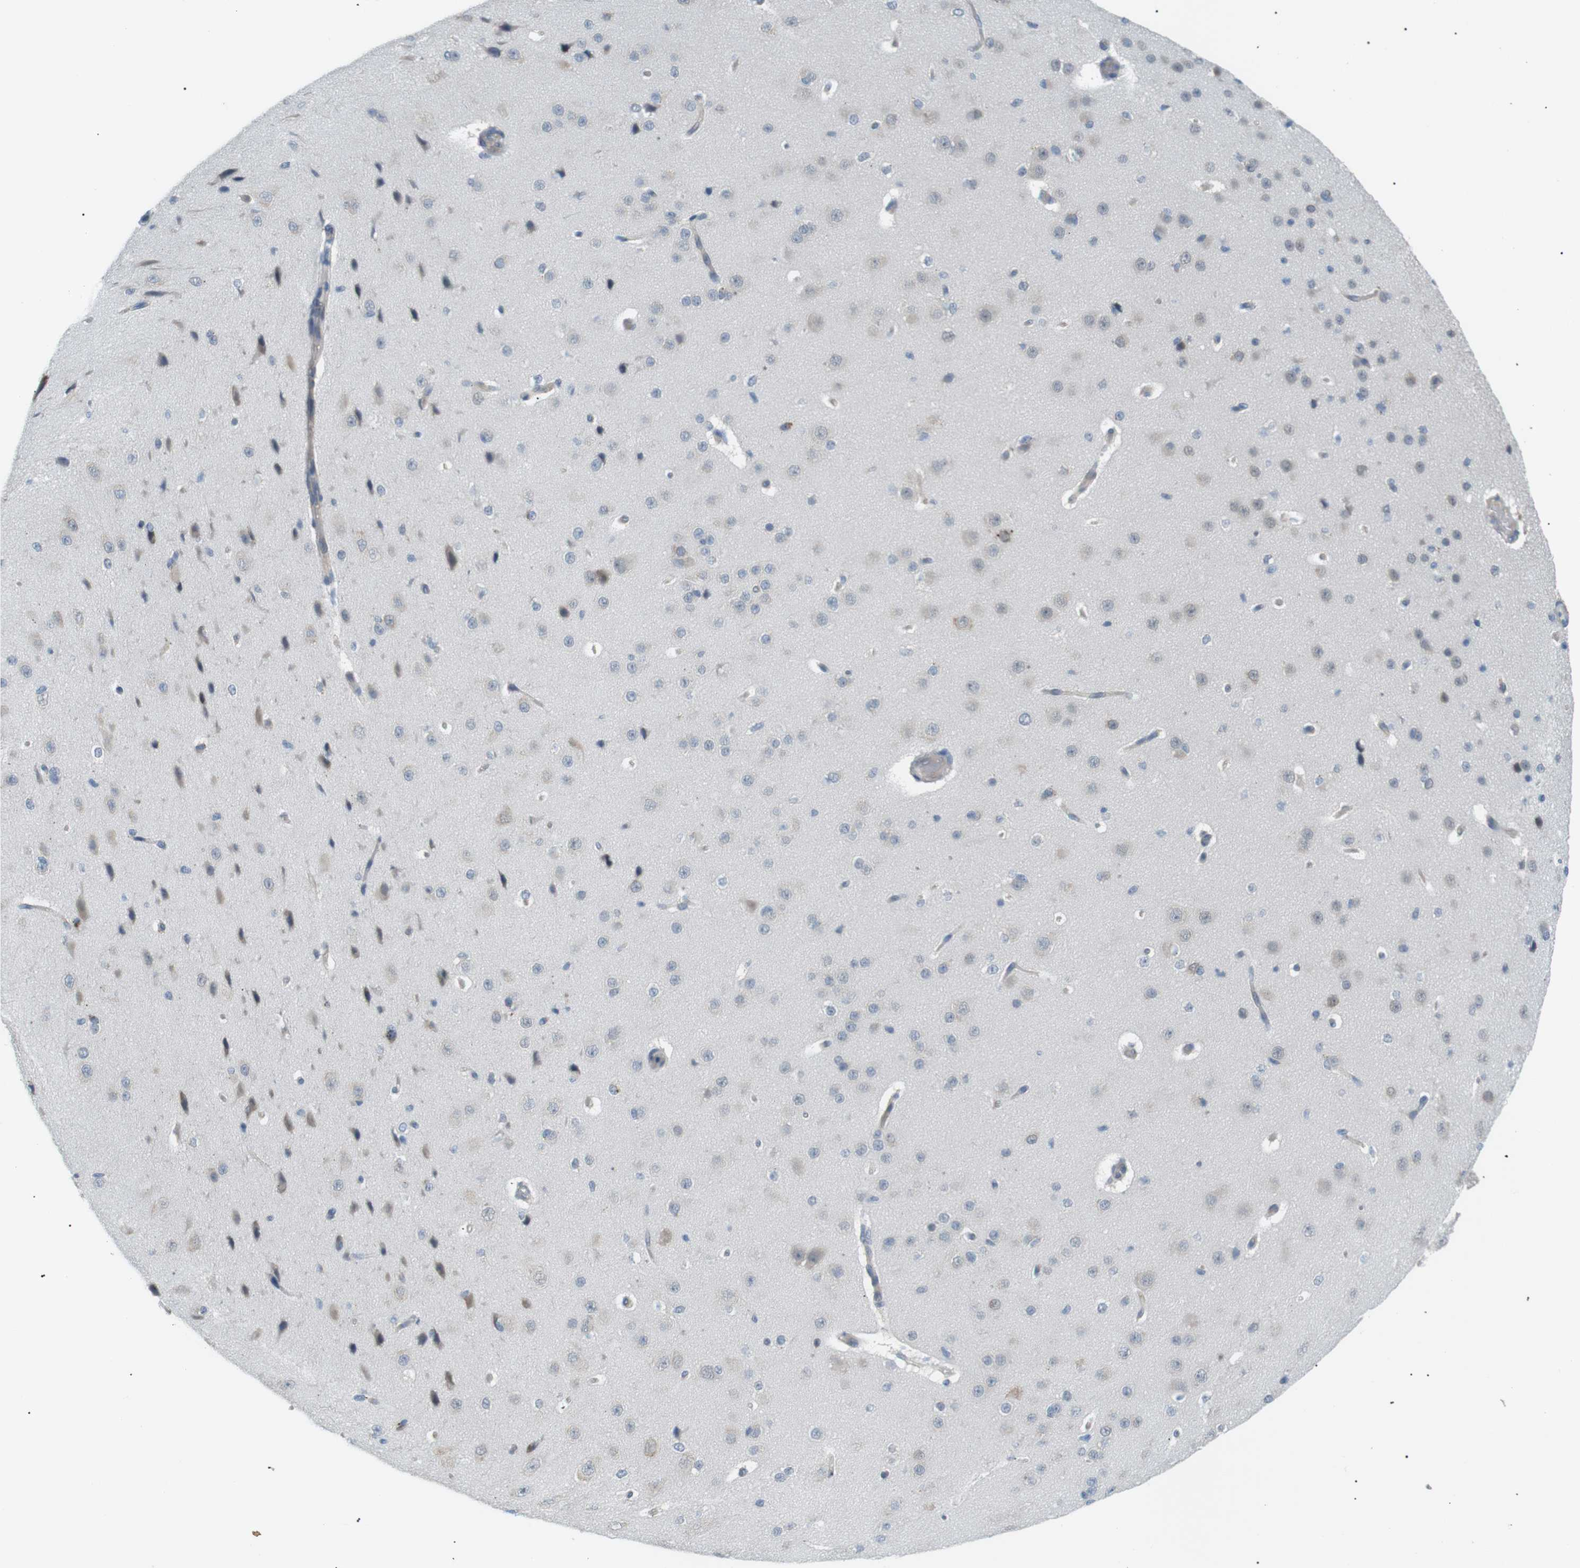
{"staining": {"intensity": "negative", "quantity": "none", "location": "none"}, "tissue": "cerebral cortex", "cell_type": "Endothelial cells", "image_type": "normal", "snomed": [{"axis": "morphology", "description": "Normal tissue, NOS"}, {"axis": "morphology", "description": "Developmental malformation"}, {"axis": "topography", "description": "Cerebral cortex"}], "caption": "Human cerebral cortex stained for a protein using immunohistochemistry reveals no staining in endothelial cells.", "gene": "B4GALNT2", "patient": {"sex": "female", "age": 30}}